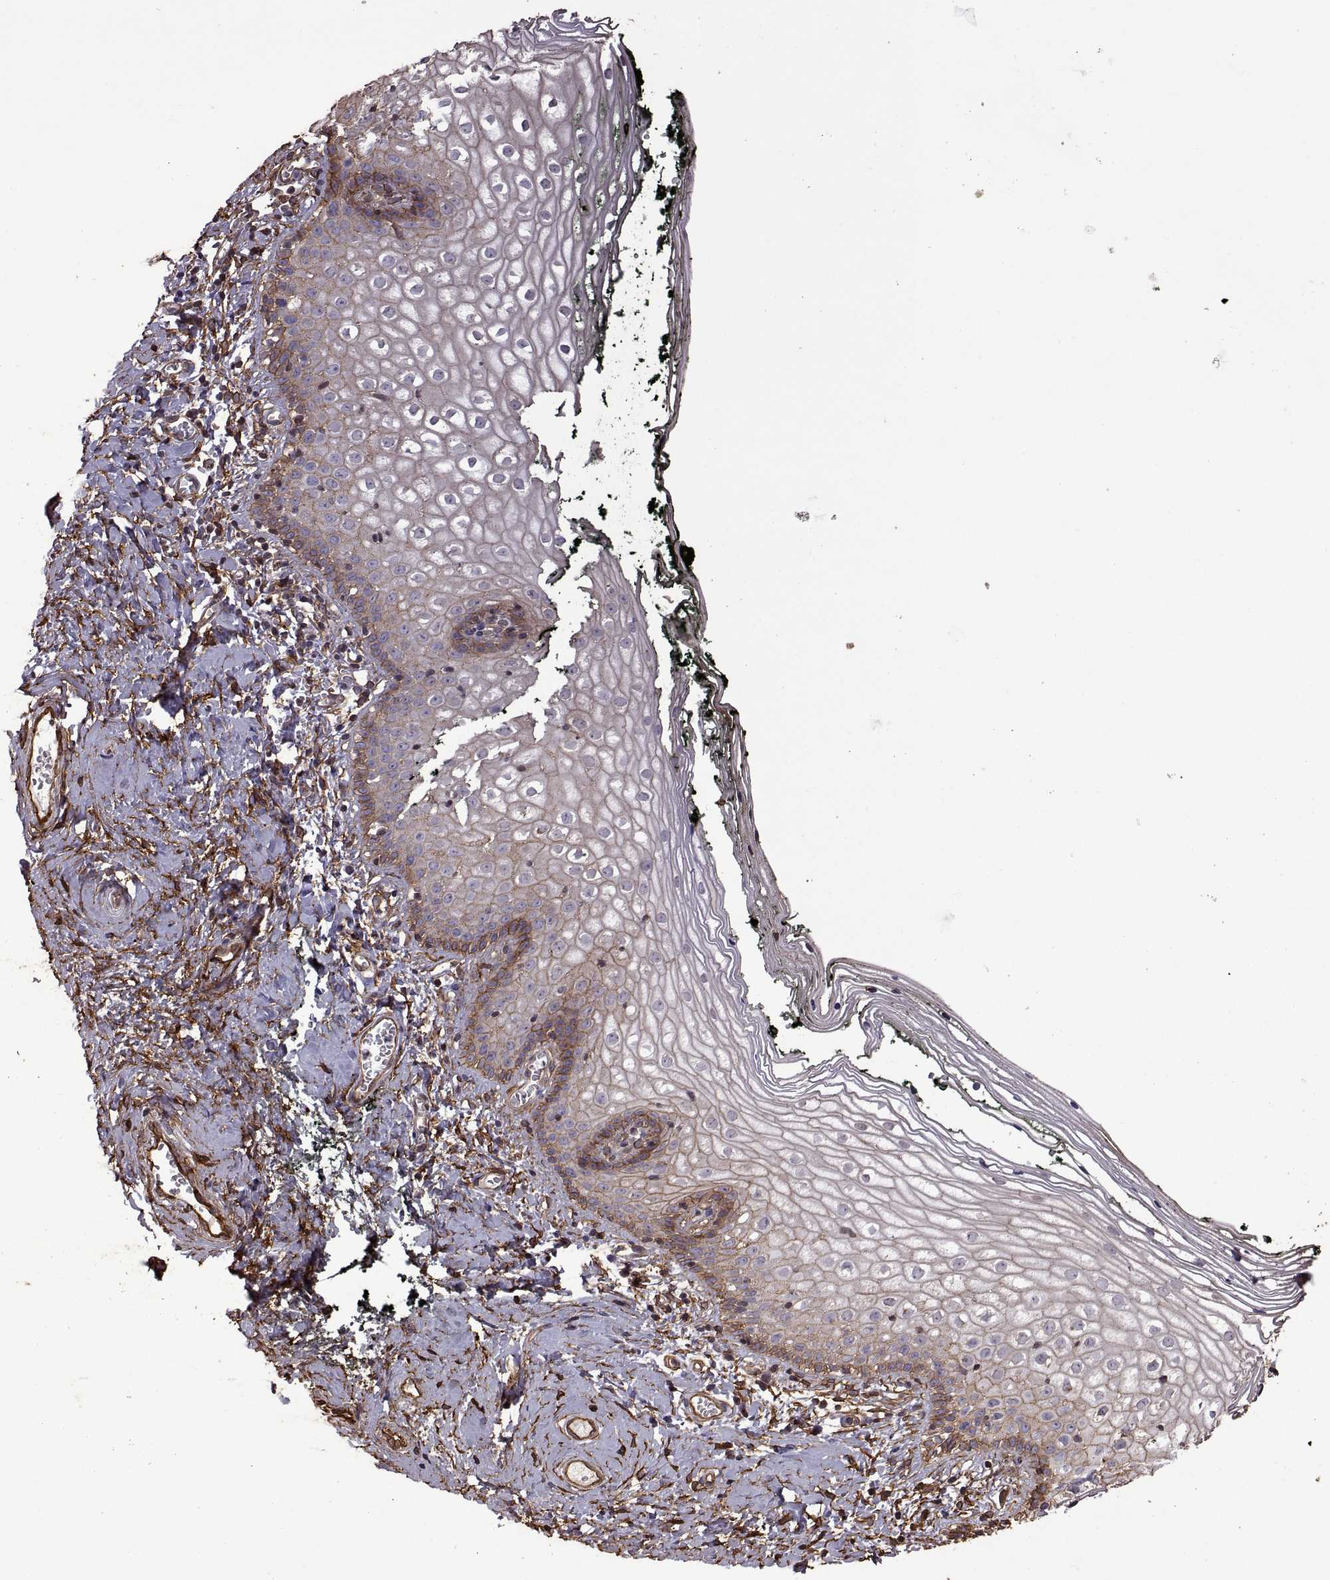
{"staining": {"intensity": "moderate", "quantity": "25%-75%", "location": "cytoplasmic/membranous"}, "tissue": "vagina", "cell_type": "Squamous epithelial cells", "image_type": "normal", "snomed": [{"axis": "morphology", "description": "Normal tissue, NOS"}, {"axis": "topography", "description": "Vagina"}], "caption": "Immunohistochemical staining of unremarkable human vagina exhibits moderate cytoplasmic/membranous protein positivity in about 25%-75% of squamous epithelial cells.", "gene": "S100A10", "patient": {"sex": "female", "age": 47}}